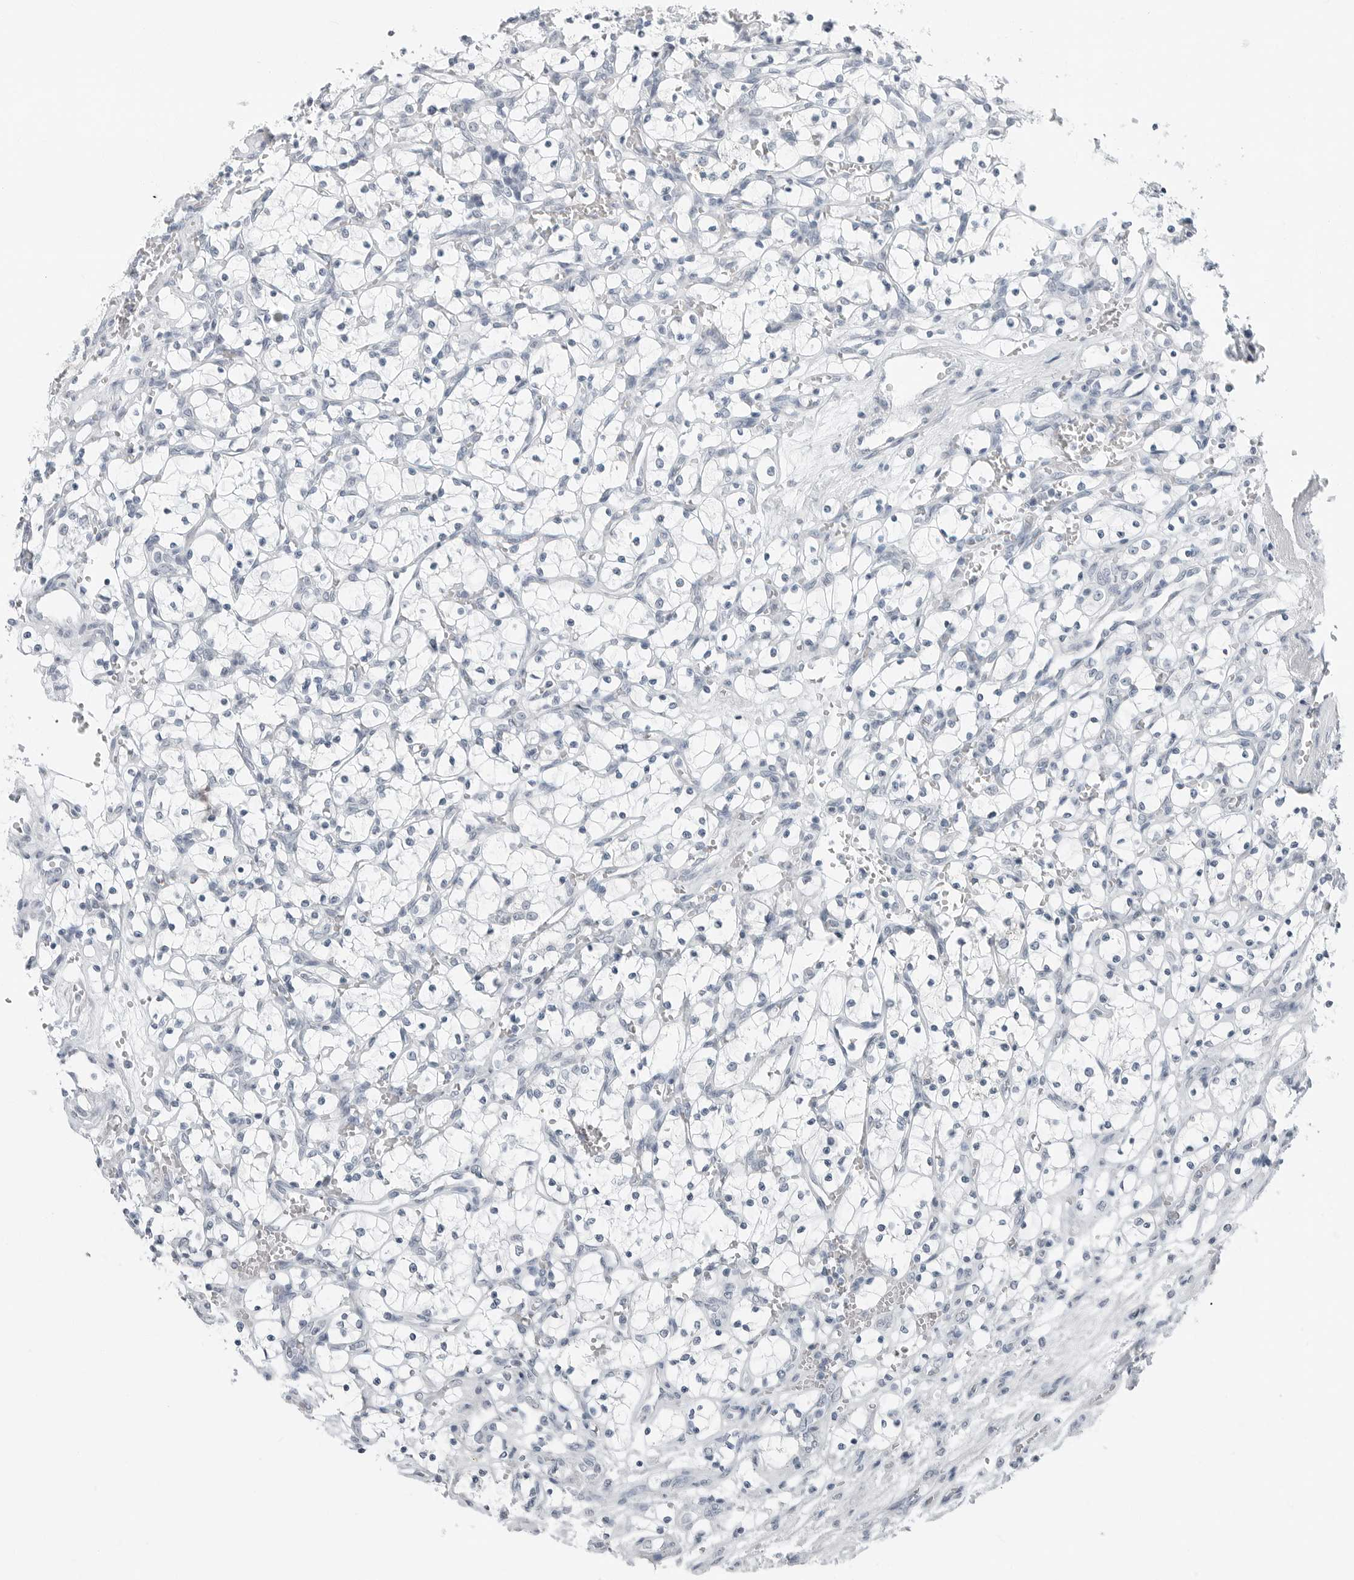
{"staining": {"intensity": "negative", "quantity": "none", "location": "none"}, "tissue": "renal cancer", "cell_type": "Tumor cells", "image_type": "cancer", "snomed": [{"axis": "morphology", "description": "Adenocarcinoma, NOS"}, {"axis": "topography", "description": "Kidney"}], "caption": "IHC micrograph of renal cancer stained for a protein (brown), which shows no positivity in tumor cells.", "gene": "XIRP1", "patient": {"sex": "female", "age": 69}}